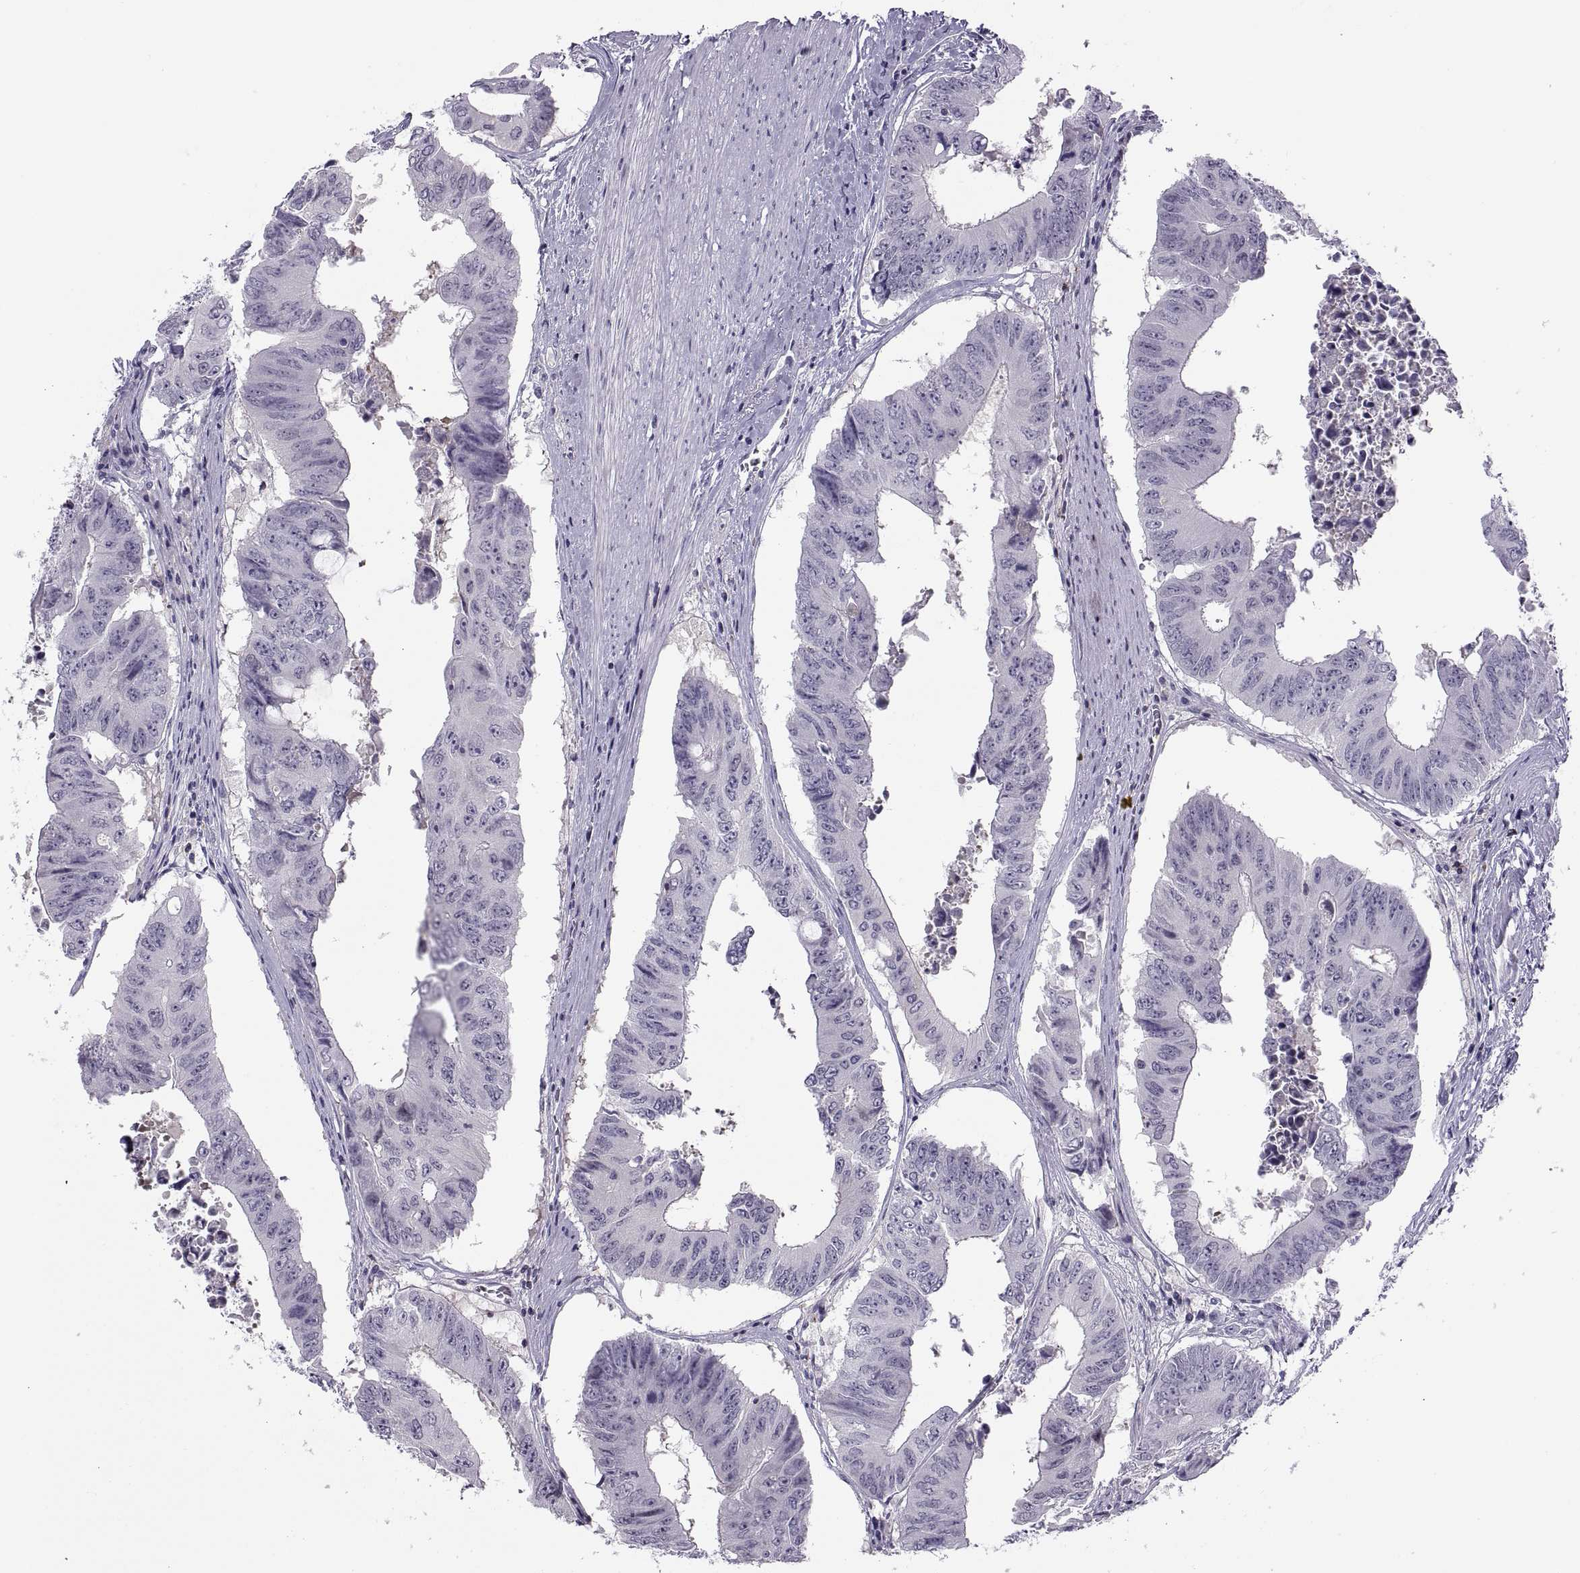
{"staining": {"intensity": "negative", "quantity": "none", "location": "none"}, "tissue": "colorectal cancer", "cell_type": "Tumor cells", "image_type": "cancer", "snomed": [{"axis": "morphology", "description": "Adenocarcinoma, NOS"}, {"axis": "topography", "description": "Rectum"}], "caption": "Immunohistochemical staining of adenocarcinoma (colorectal) exhibits no significant expression in tumor cells.", "gene": "TTC21A", "patient": {"sex": "male", "age": 59}}